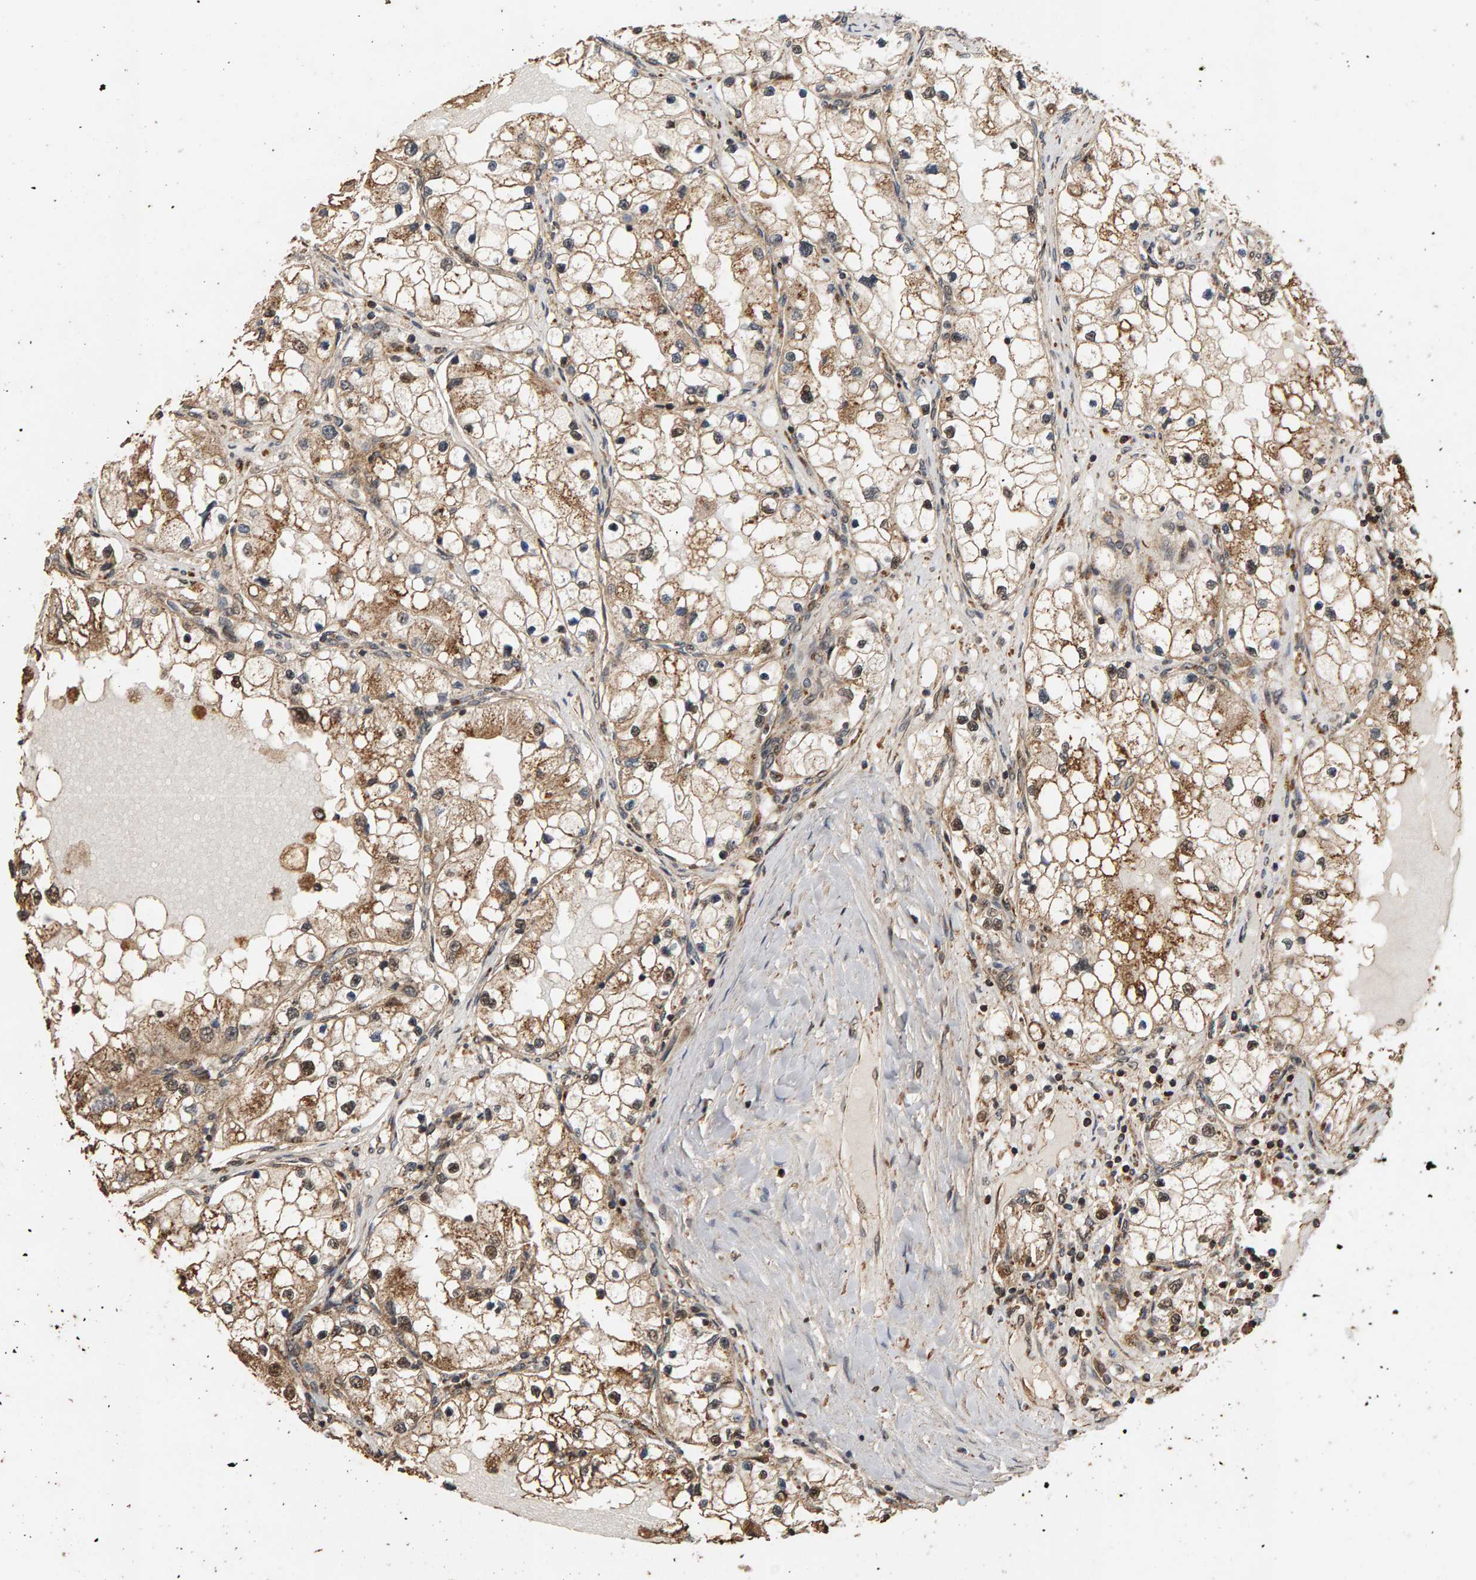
{"staining": {"intensity": "moderate", "quantity": ">75%", "location": "cytoplasmic/membranous,nuclear"}, "tissue": "renal cancer", "cell_type": "Tumor cells", "image_type": "cancer", "snomed": [{"axis": "morphology", "description": "Adenocarcinoma, NOS"}, {"axis": "topography", "description": "Kidney"}], "caption": "Brown immunohistochemical staining in adenocarcinoma (renal) shows moderate cytoplasmic/membranous and nuclear positivity in about >75% of tumor cells. (DAB (3,3'-diaminobenzidine) IHC, brown staining for protein, blue staining for nuclei).", "gene": "GSTK1", "patient": {"sex": "male", "age": 68}}